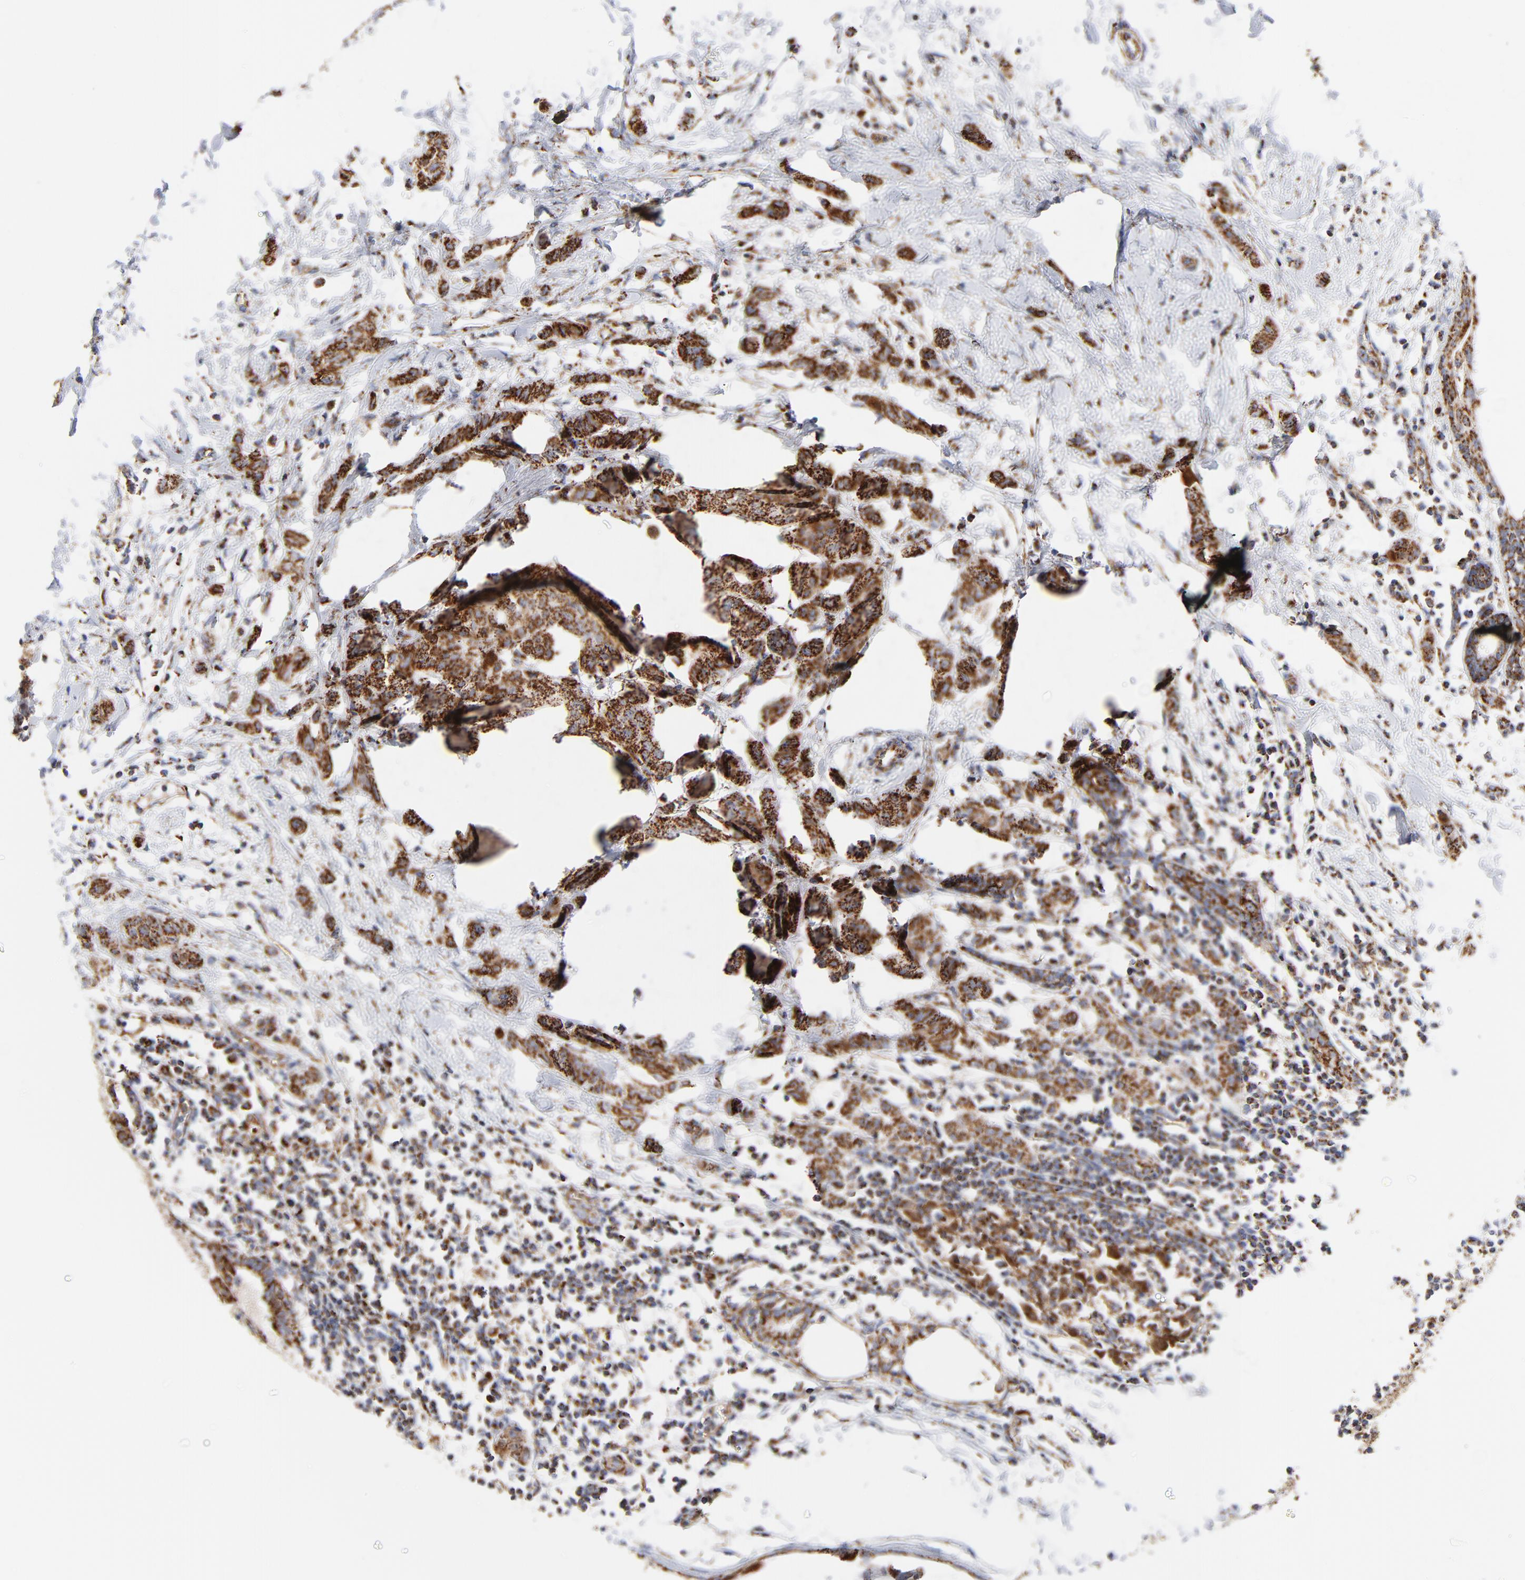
{"staining": {"intensity": "strong", "quantity": ">75%", "location": "cytoplasmic/membranous"}, "tissue": "breast cancer", "cell_type": "Tumor cells", "image_type": "cancer", "snomed": [{"axis": "morphology", "description": "Duct carcinoma"}, {"axis": "topography", "description": "Breast"}], "caption": "A histopathology image of human breast cancer stained for a protein shows strong cytoplasmic/membranous brown staining in tumor cells.", "gene": "DIABLO", "patient": {"sex": "female", "age": 40}}